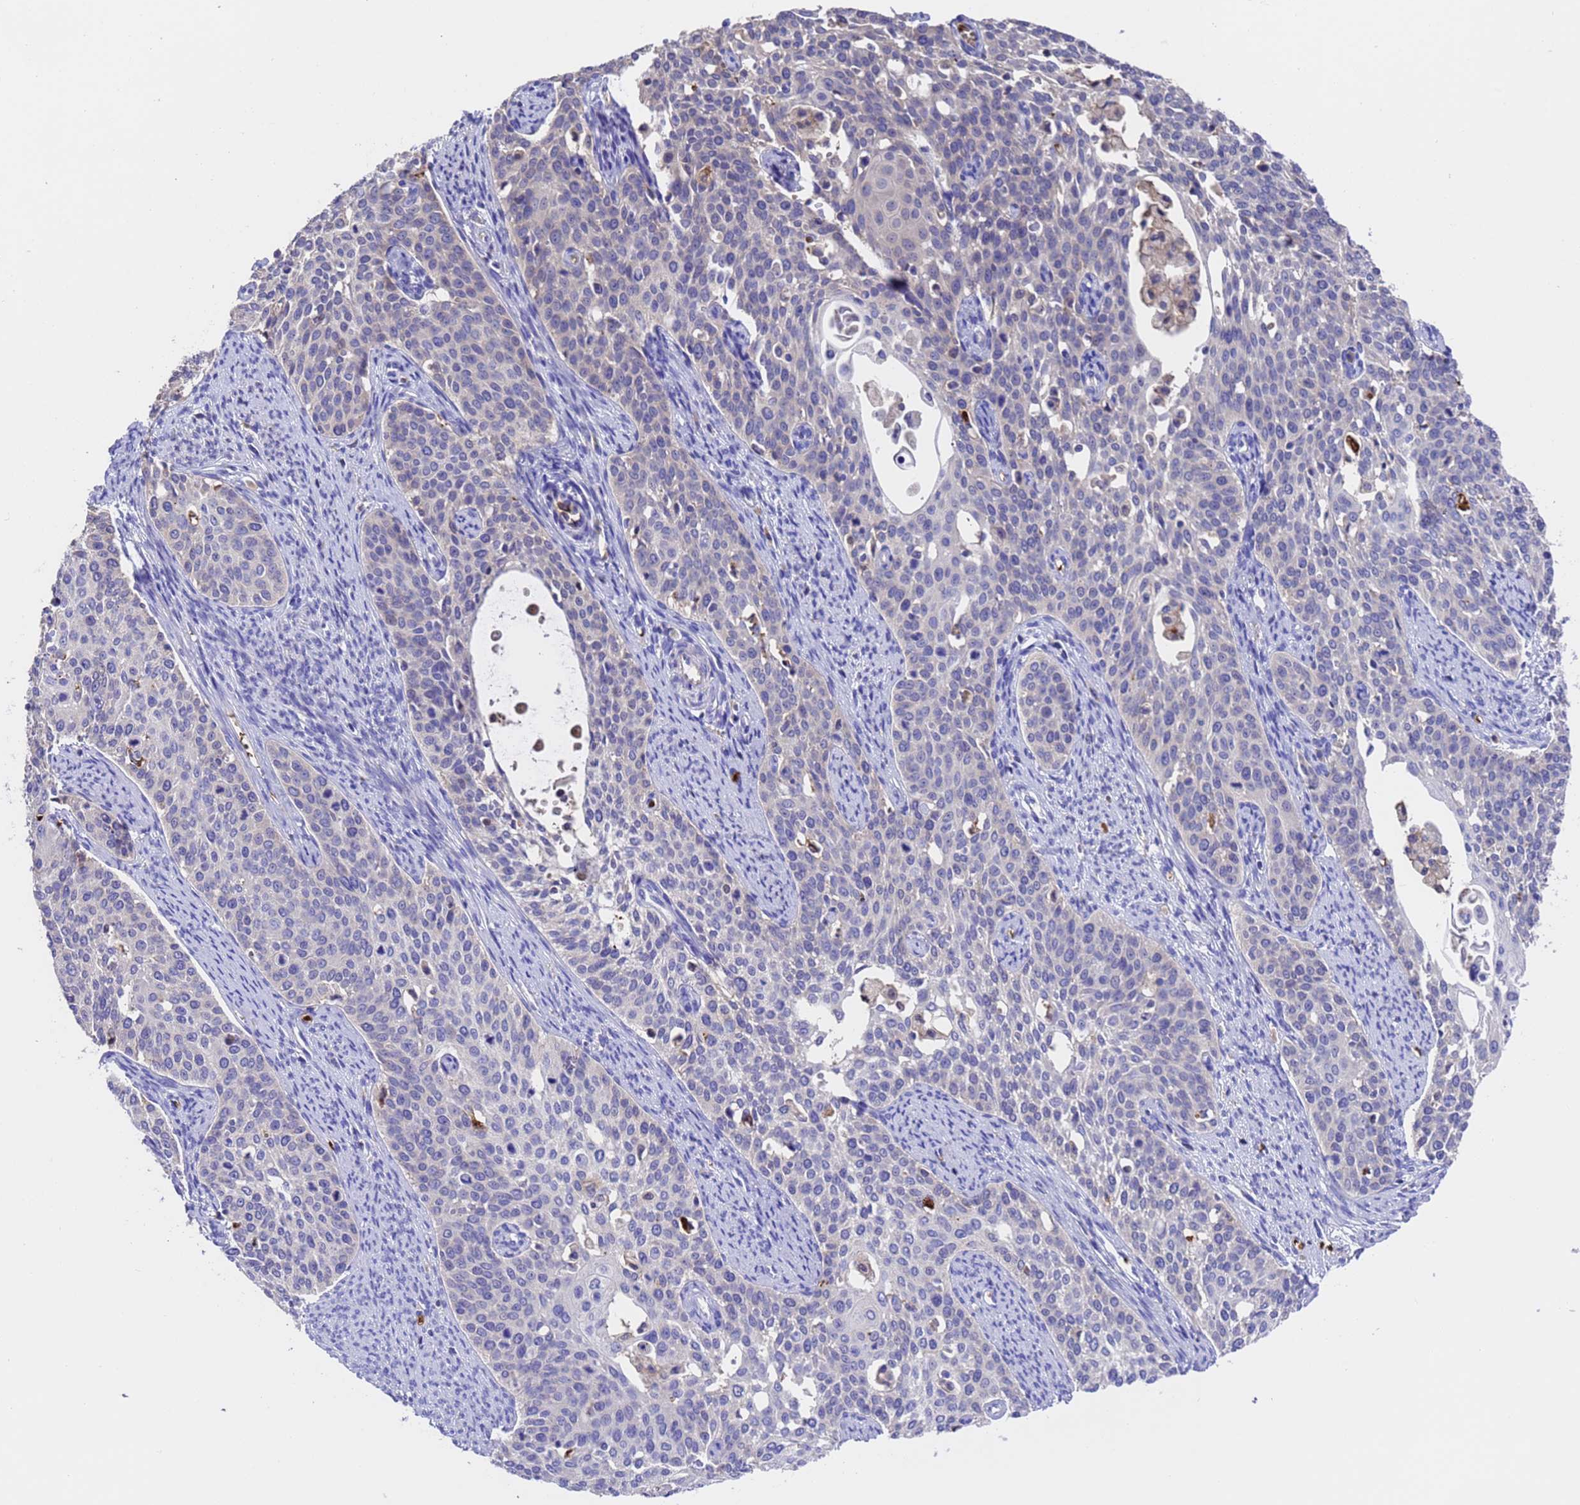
{"staining": {"intensity": "negative", "quantity": "none", "location": "none"}, "tissue": "cervical cancer", "cell_type": "Tumor cells", "image_type": "cancer", "snomed": [{"axis": "morphology", "description": "Squamous cell carcinoma, NOS"}, {"axis": "topography", "description": "Cervix"}], "caption": "Immunohistochemistry (IHC) photomicrograph of neoplastic tissue: squamous cell carcinoma (cervical) stained with DAB exhibits no significant protein positivity in tumor cells. Brightfield microscopy of immunohistochemistry stained with DAB (3,3'-diaminobenzidine) (brown) and hematoxylin (blue), captured at high magnification.", "gene": "ELP6", "patient": {"sex": "female", "age": 44}}